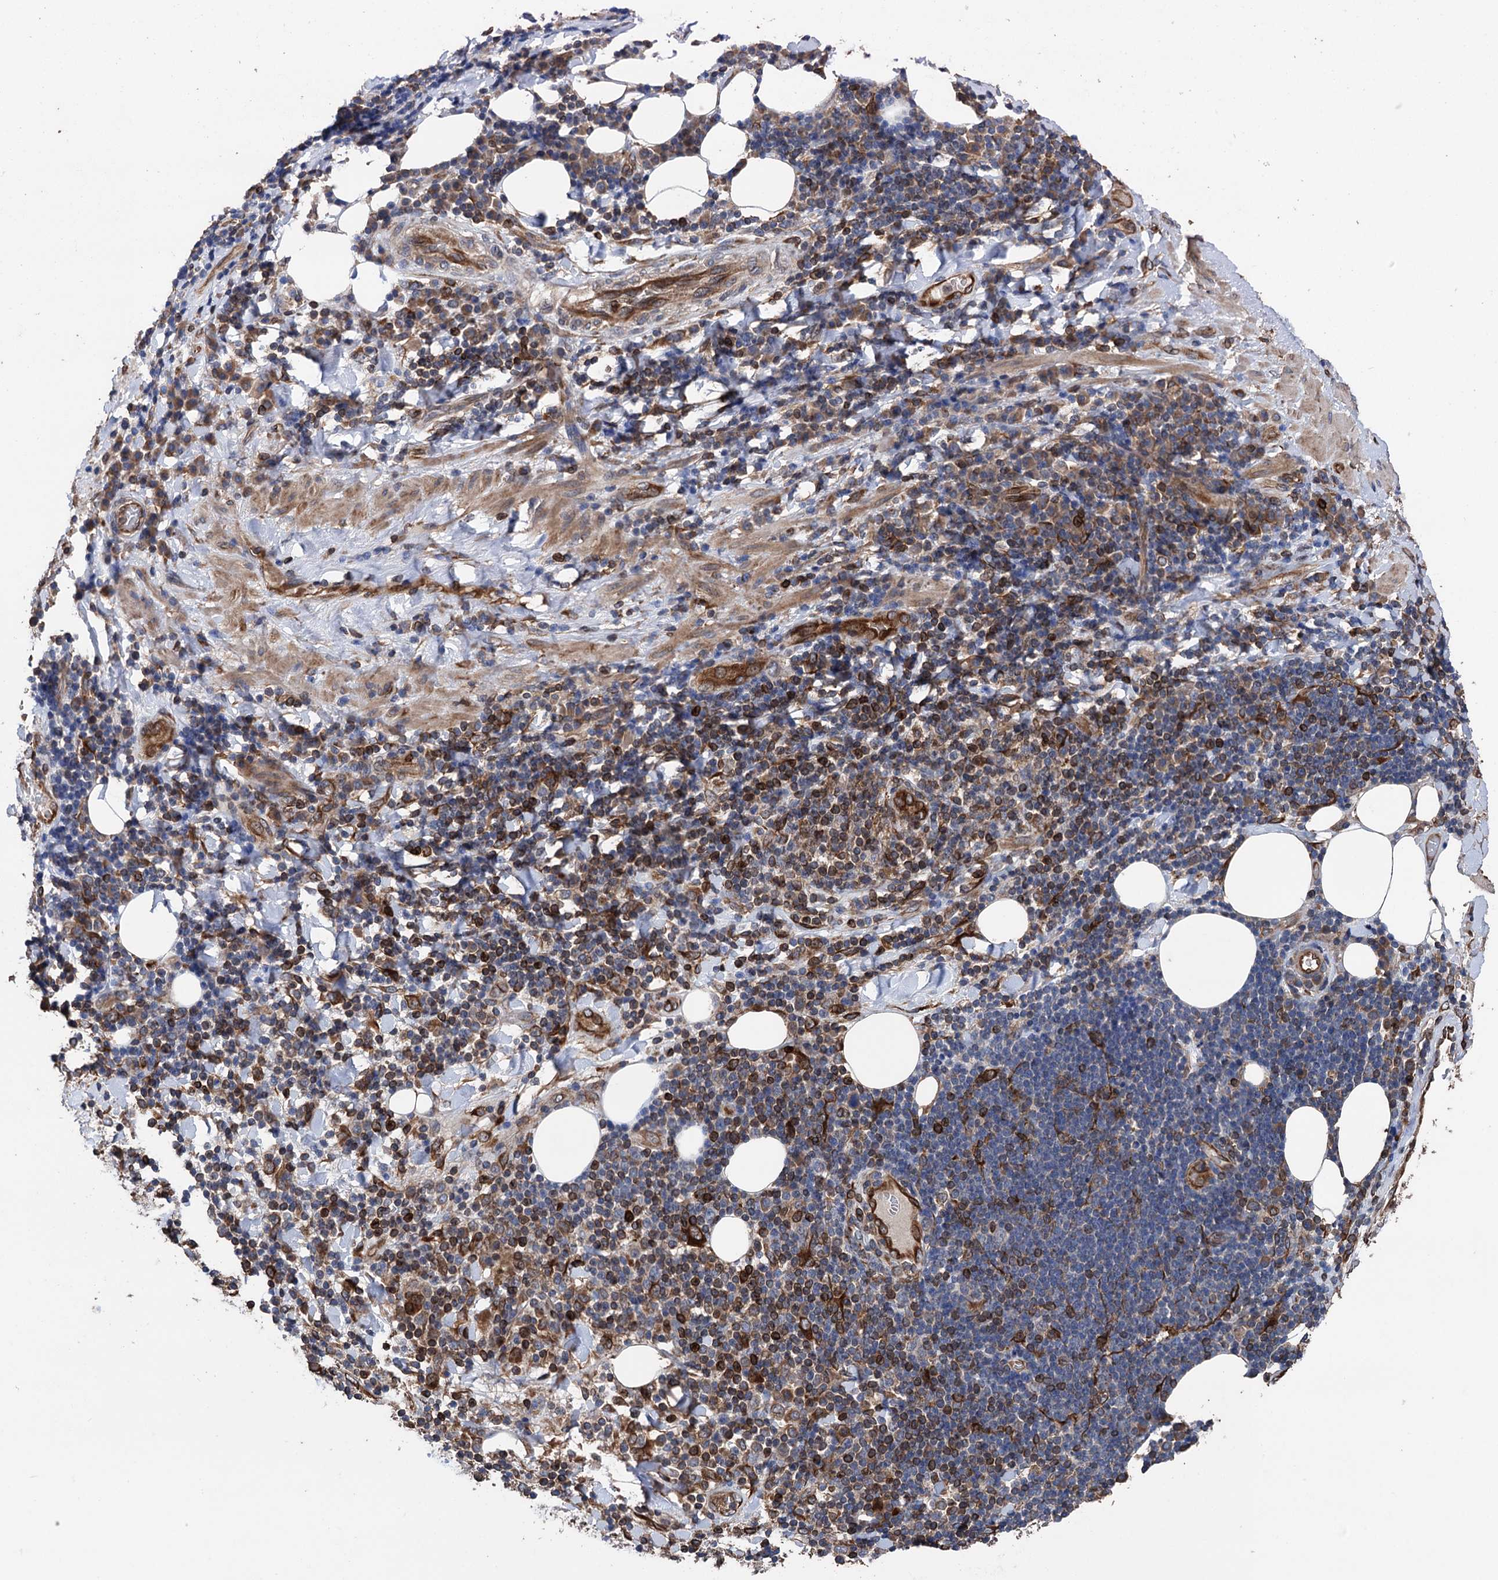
{"staining": {"intensity": "moderate", "quantity": "25%-75%", "location": "cytoplasmic/membranous"}, "tissue": "adipose tissue", "cell_type": "Adipocytes", "image_type": "normal", "snomed": [{"axis": "morphology", "description": "Normal tissue, NOS"}, {"axis": "morphology", "description": "Squamous cell carcinoma, NOS"}, {"axis": "topography", "description": "Lymph node"}, {"axis": "topography", "description": "Bronchus"}, {"axis": "topography", "description": "Lung"}], "caption": "Moderate cytoplasmic/membranous staining for a protein is identified in about 25%-75% of adipocytes of normal adipose tissue using IHC.", "gene": "STING1", "patient": {"sex": "male", "age": 66}}